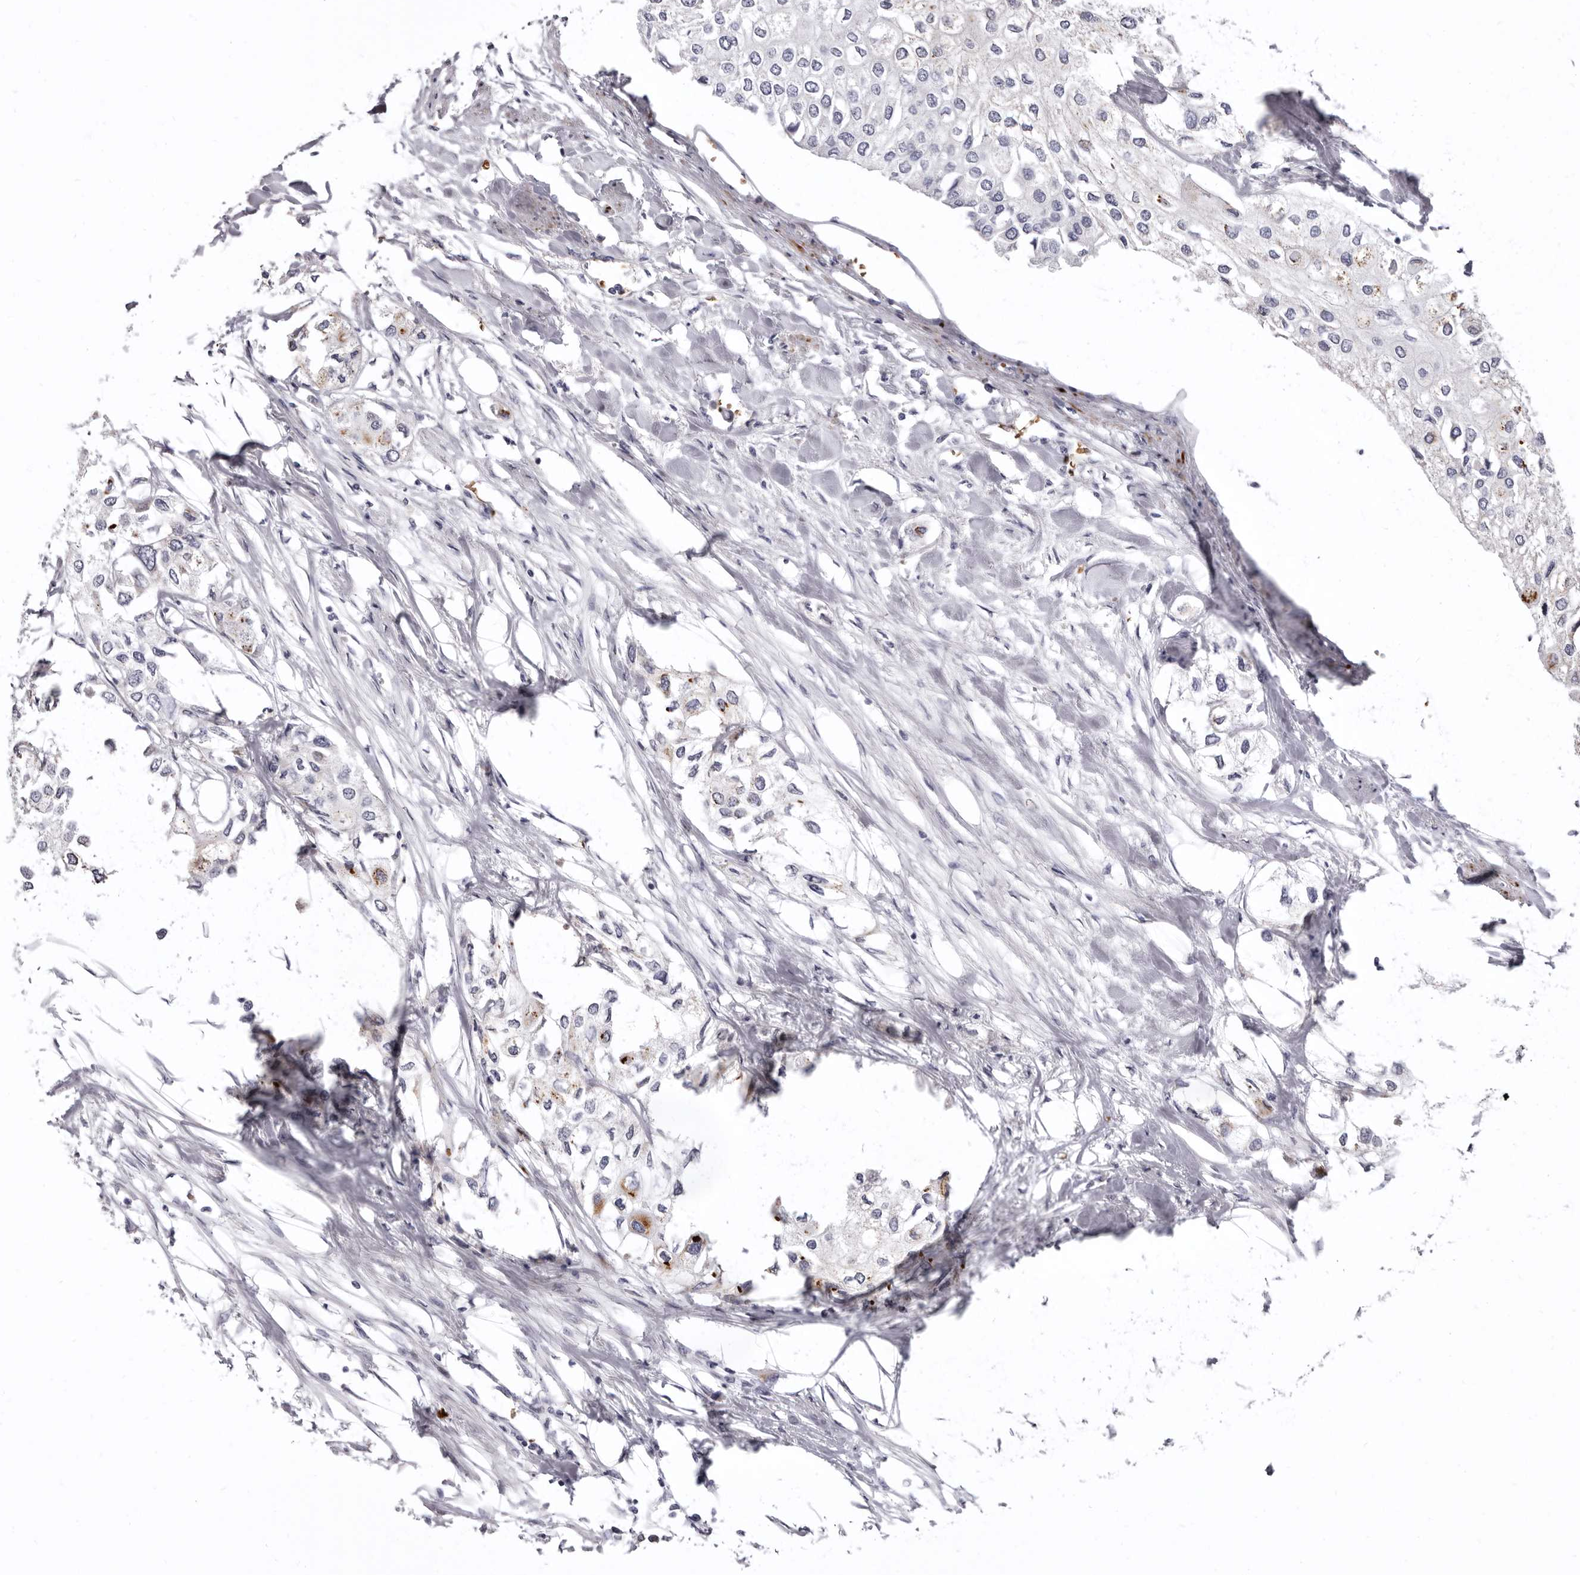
{"staining": {"intensity": "negative", "quantity": "none", "location": "none"}, "tissue": "urothelial cancer", "cell_type": "Tumor cells", "image_type": "cancer", "snomed": [{"axis": "morphology", "description": "Urothelial carcinoma, High grade"}, {"axis": "topography", "description": "Urinary bladder"}], "caption": "Protein analysis of urothelial cancer displays no significant expression in tumor cells.", "gene": "AIDA", "patient": {"sex": "male", "age": 64}}